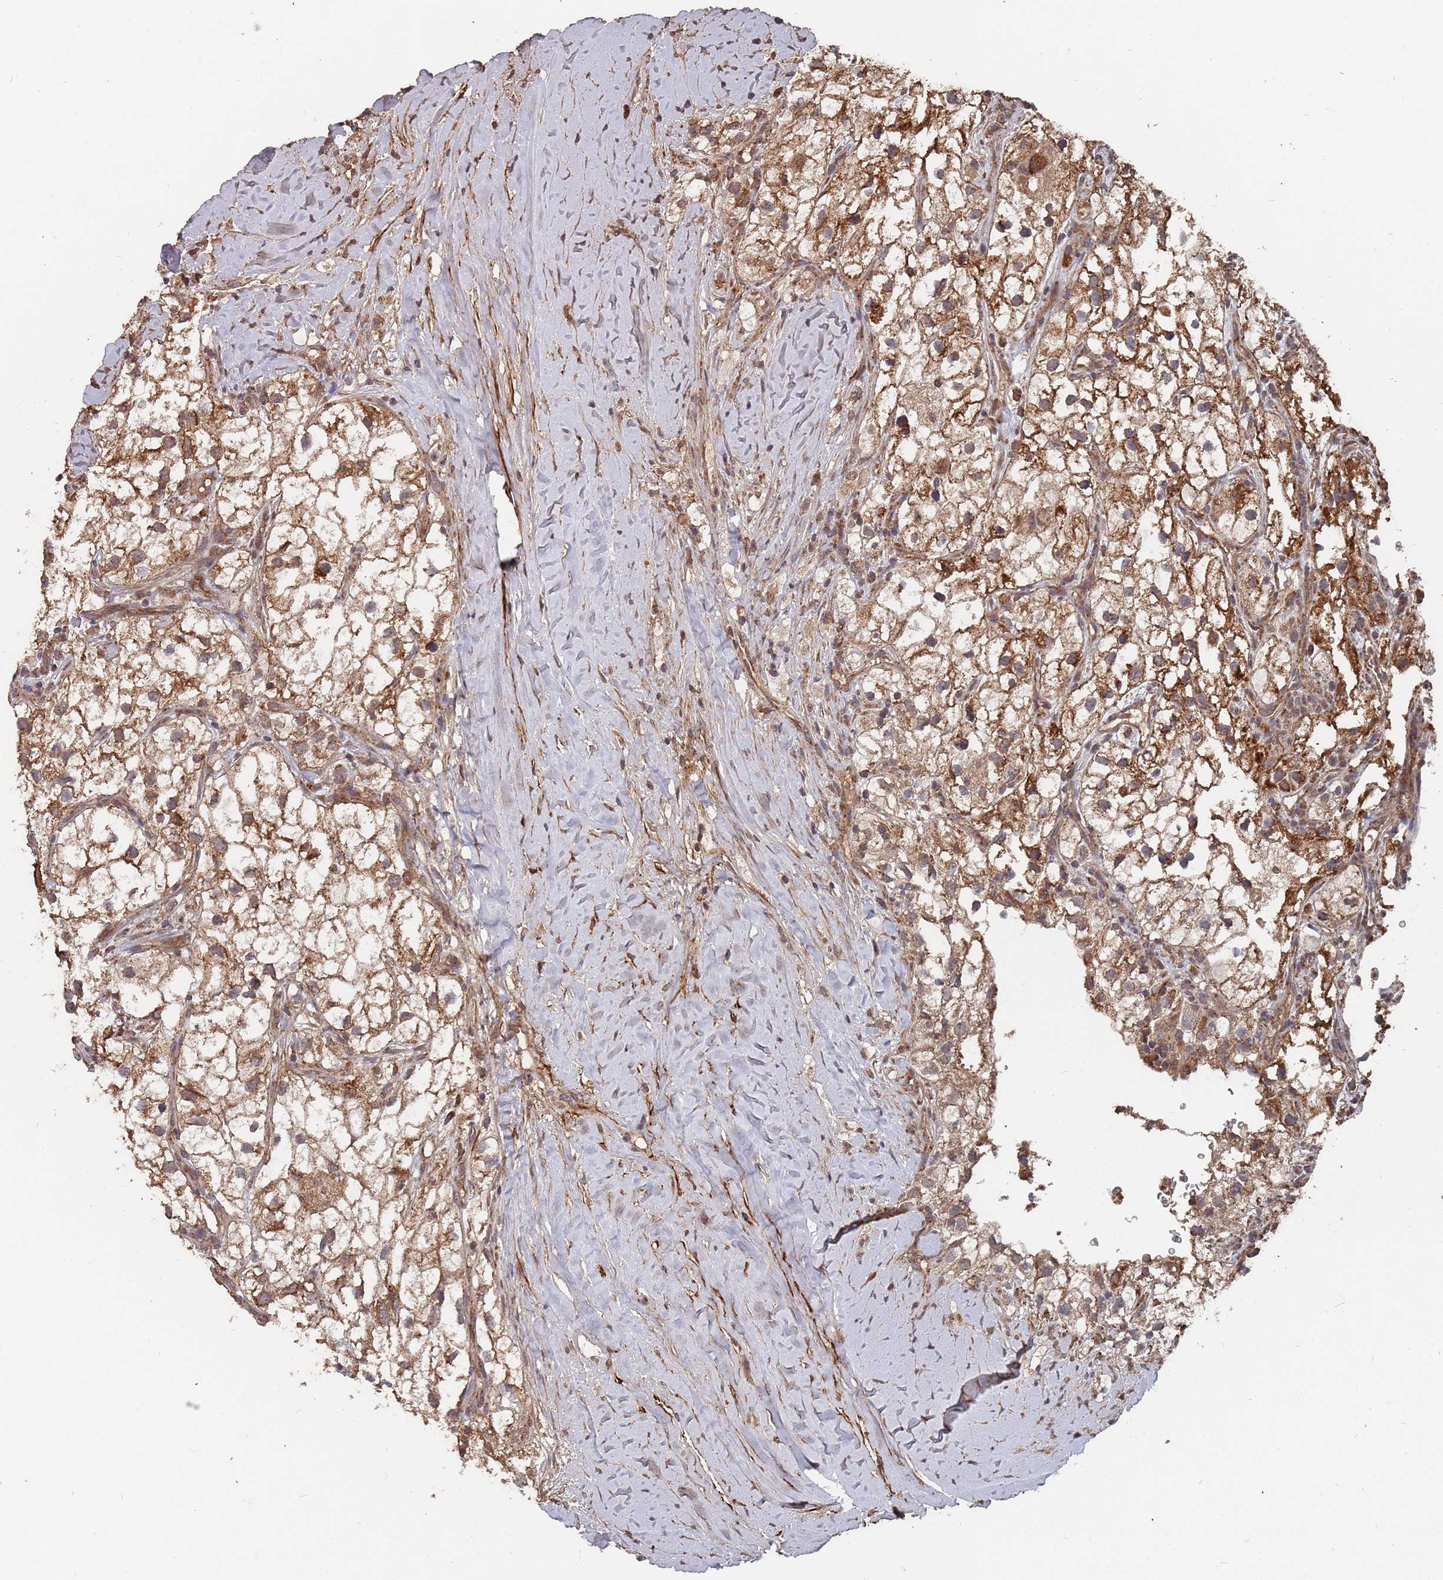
{"staining": {"intensity": "moderate", "quantity": ">75%", "location": "cytoplasmic/membranous"}, "tissue": "renal cancer", "cell_type": "Tumor cells", "image_type": "cancer", "snomed": [{"axis": "morphology", "description": "Adenocarcinoma, NOS"}, {"axis": "topography", "description": "Kidney"}], "caption": "A brown stain highlights moderate cytoplasmic/membranous staining of a protein in renal cancer (adenocarcinoma) tumor cells.", "gene": "PRORP", "patient": {"sex": "male", "age": 59}}